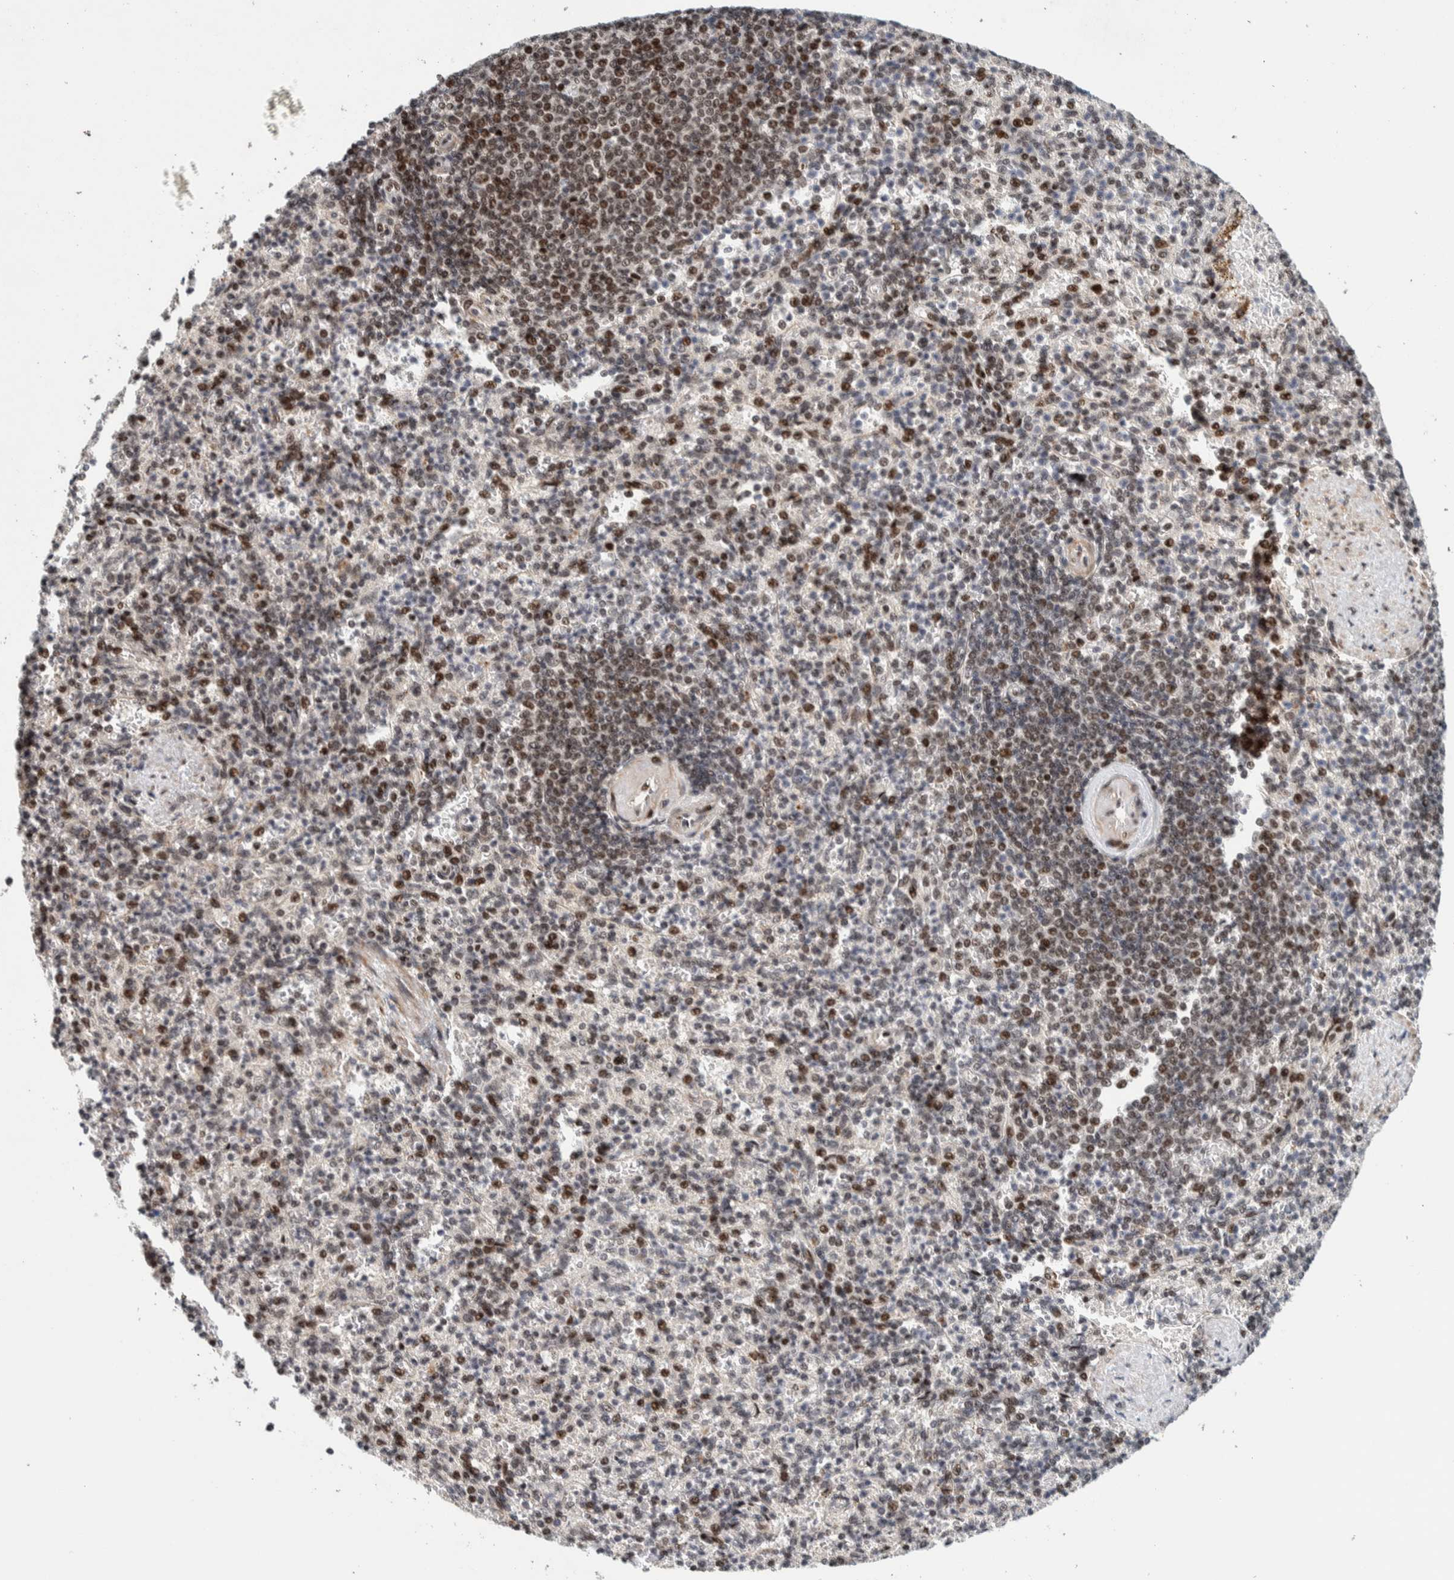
{"staining": {"intensity": "moderate", "quantity": "<25%", "location": "nuclear"}, "tissue": "spleen", "cell_type": "Cells in red pulp", "image_type": "normal", "snomed": [{"axis": "morphology", "description": "Normal tissue, NOS"}, {"axis": "topography", "description": "Spleen"}], "caption": "Immunohistochemistry of normal spleen displays low levels of moderate nuclear positivity in approximately <25% of cells in red pulp. The staining was performed using DAB (3,3'-diaminobenzidine), with brown indicating positive protein expression. Nuclei are stained blue with hematoxylin.", "gene": "CHD4", "patient": {"sex": "female", "age": 74}}